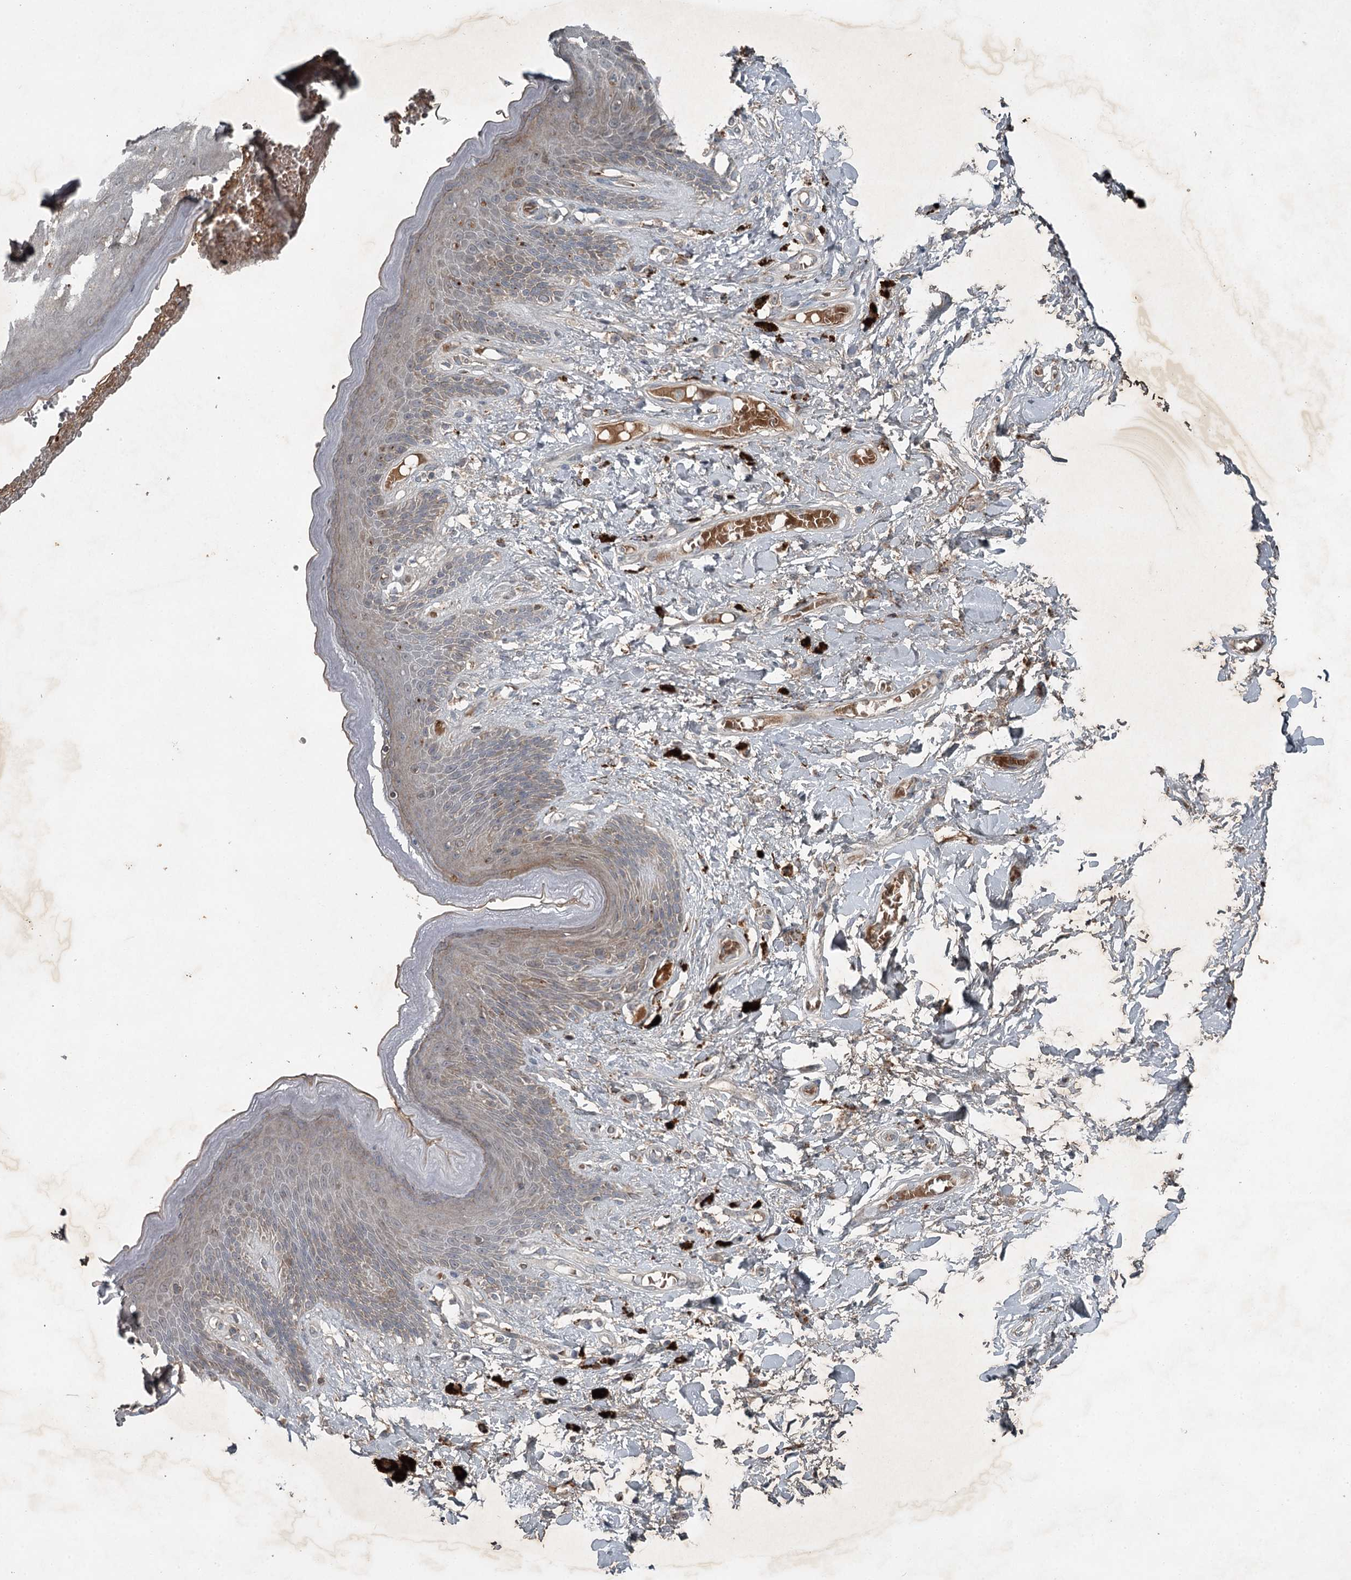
{"staining": {"intensity": "weak", "quantity": "25%-75%", "location": "cytoplasmic/membranous"}, "tissue": "skin", "cell_type": "Epidermal cells", "image_type": "normal", "snomed": [{"axis": "morphology", "description": "Normal tissue, NOS"}, {"axis": "topography", "description": "Anal"}], "caption": "Immunohistochemistry (IHC) image of benign skin stained for a protein (brown), which exhibits low levels of weak cytoplasmic/membranous staining in about 25%-75% of epidermal cells.", "gene": "SLC39A8", "patient": {"sex": "female", "age": 78}}